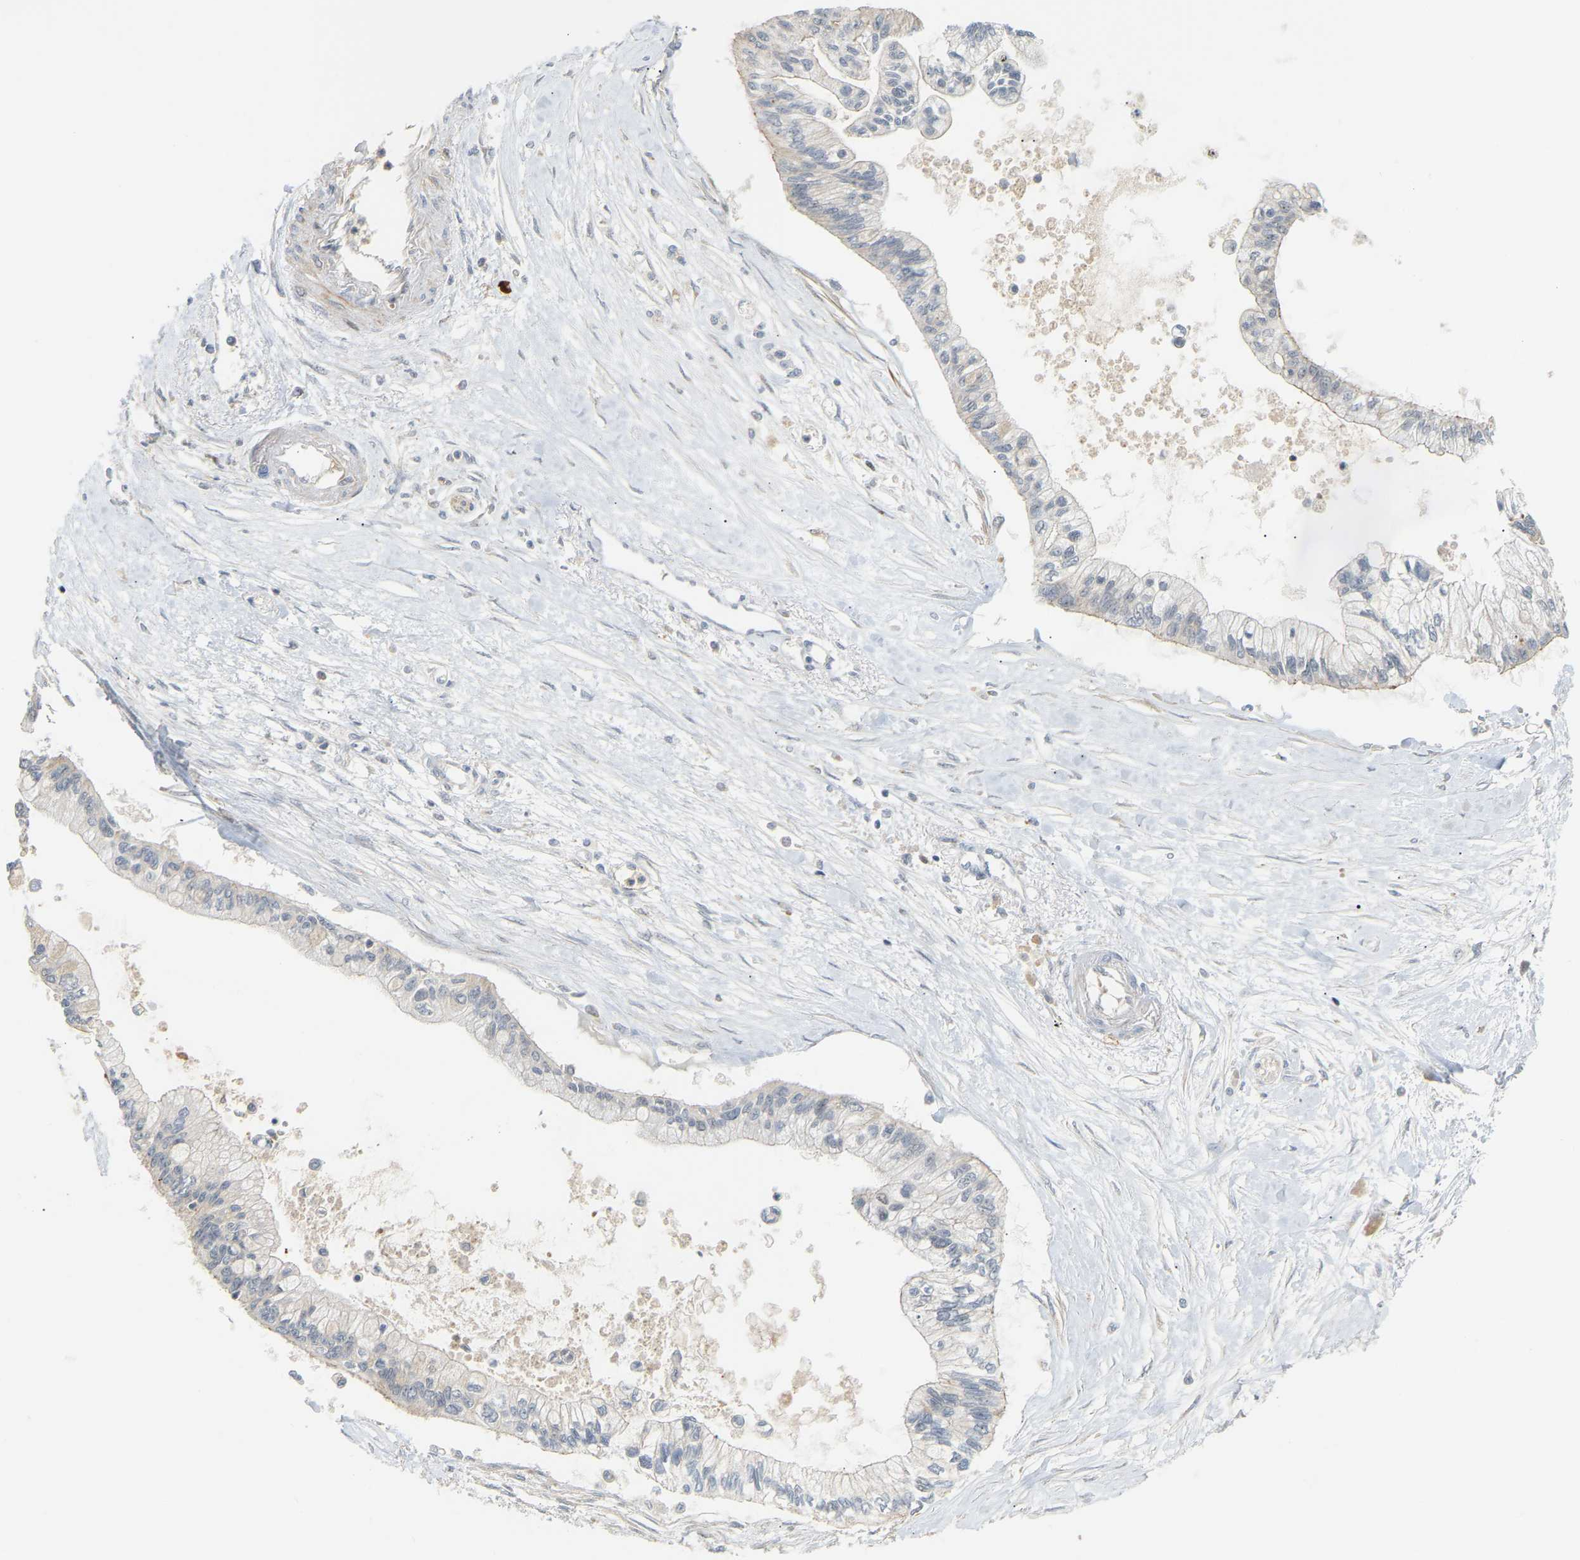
{"staining": {"intensity": "negative", "quantity": "none", "location": "none"}, "tissue": "pancreatic cancer", "cell_type": "Tumor cells", "image_type": "cancer", "snomed": [{"axis": "morphology", "description": "Adenocarcinoma, NOS"}, {"axis": "topography", "description": "Pancreas"}], "caption": "An immunohistochemistry (IHC) photomicrograph of pancreatic adenocarcinoma is shown. There is no staining in tumor cells of pancreatic adenocarcinoma.", "gene": "POGLUT2", "patient": {"sex": "female", "age": 77}}